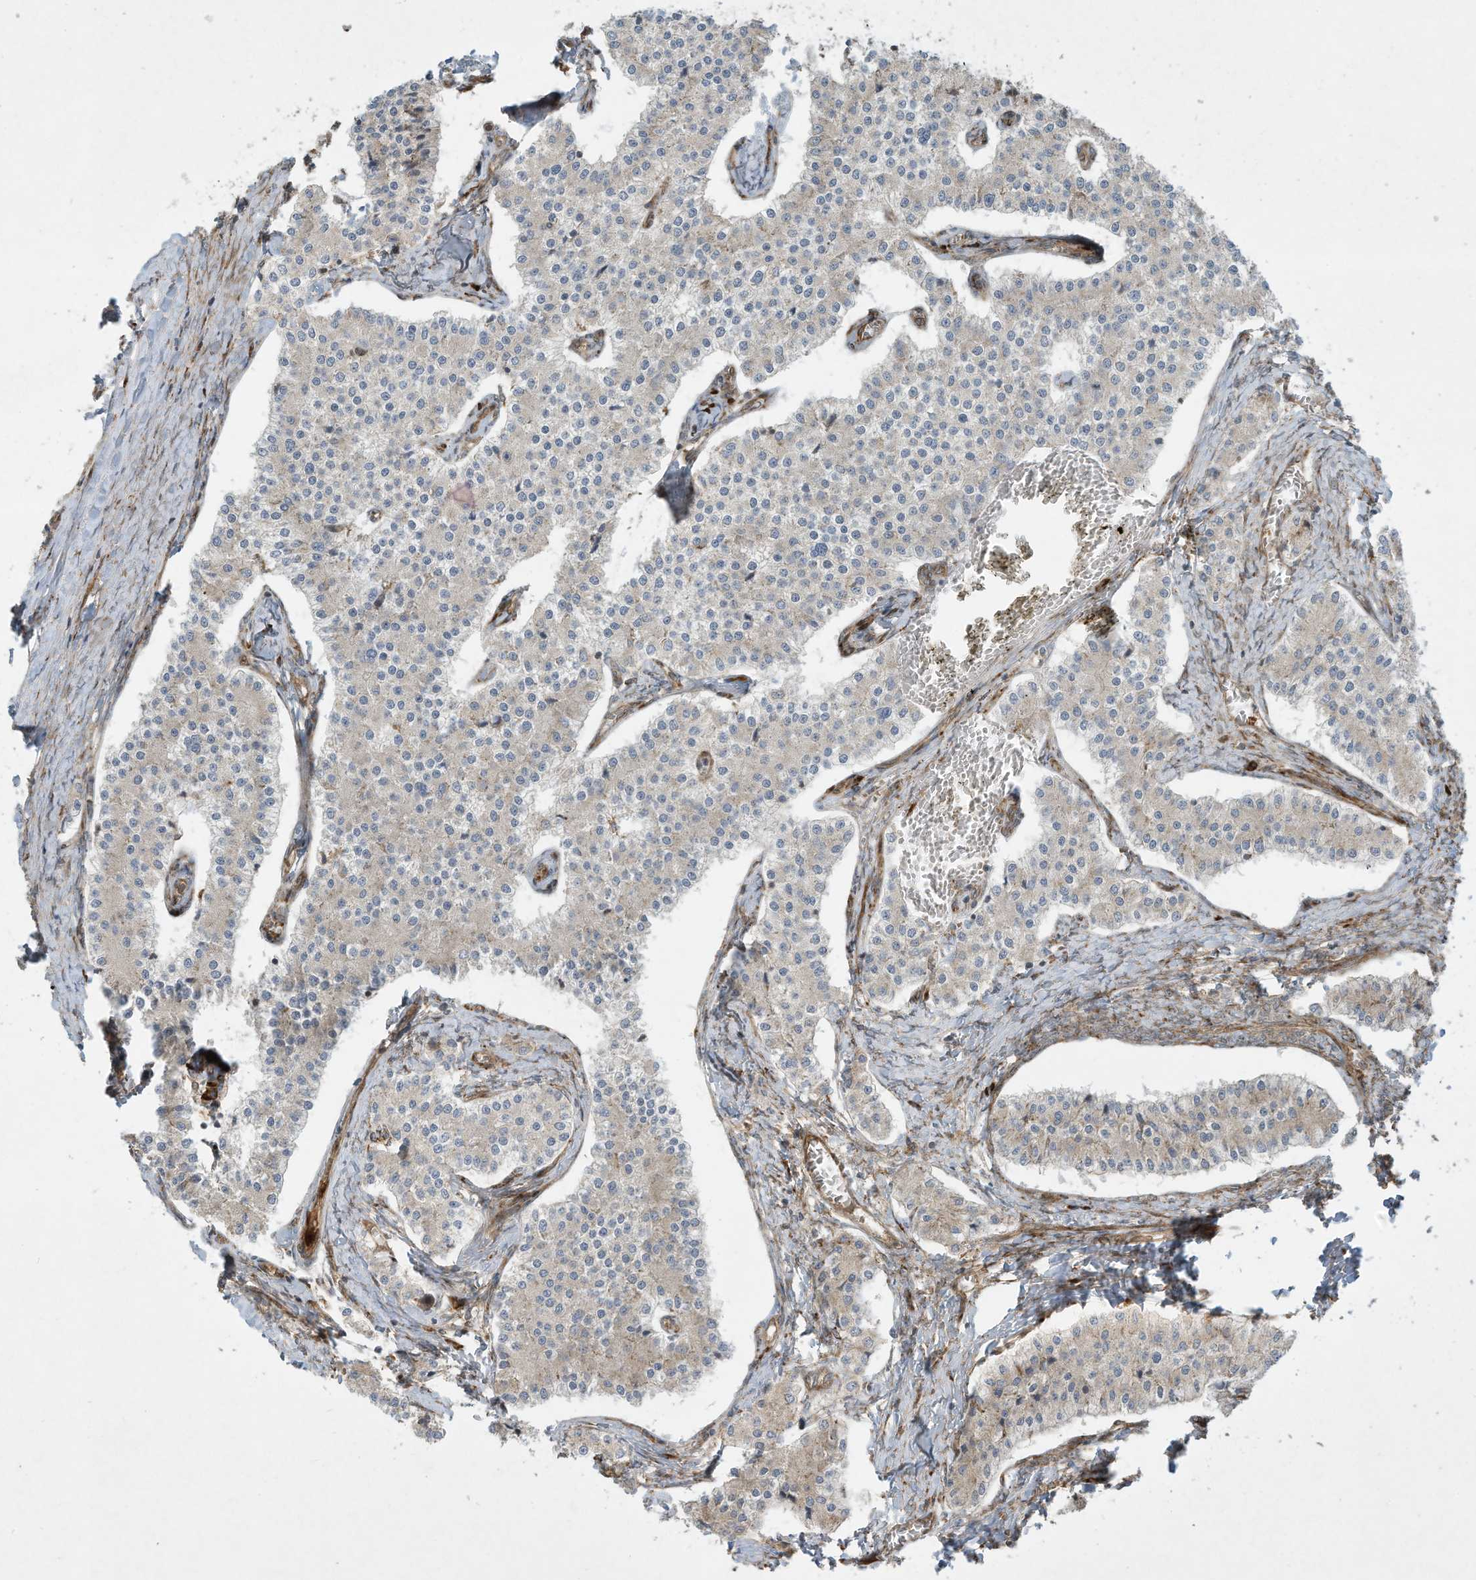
{"staining": {"intensity": "negative", "quantity": "none", "location": "none"}, "tissue": "carcinoid", "cell_type": "Tumor cells", "image_type": "cancer", "snomed": [{"axis": "morphology", "description": "Carcinoid, malignant, NOS"}, {"axis": "topography", "description": "Colon"}], "caption": "The image shows no staining of tumor cells in carcinoid (malignant).", "gene": "DDIT4", "patient": {"sex": "female", "age": 52}}